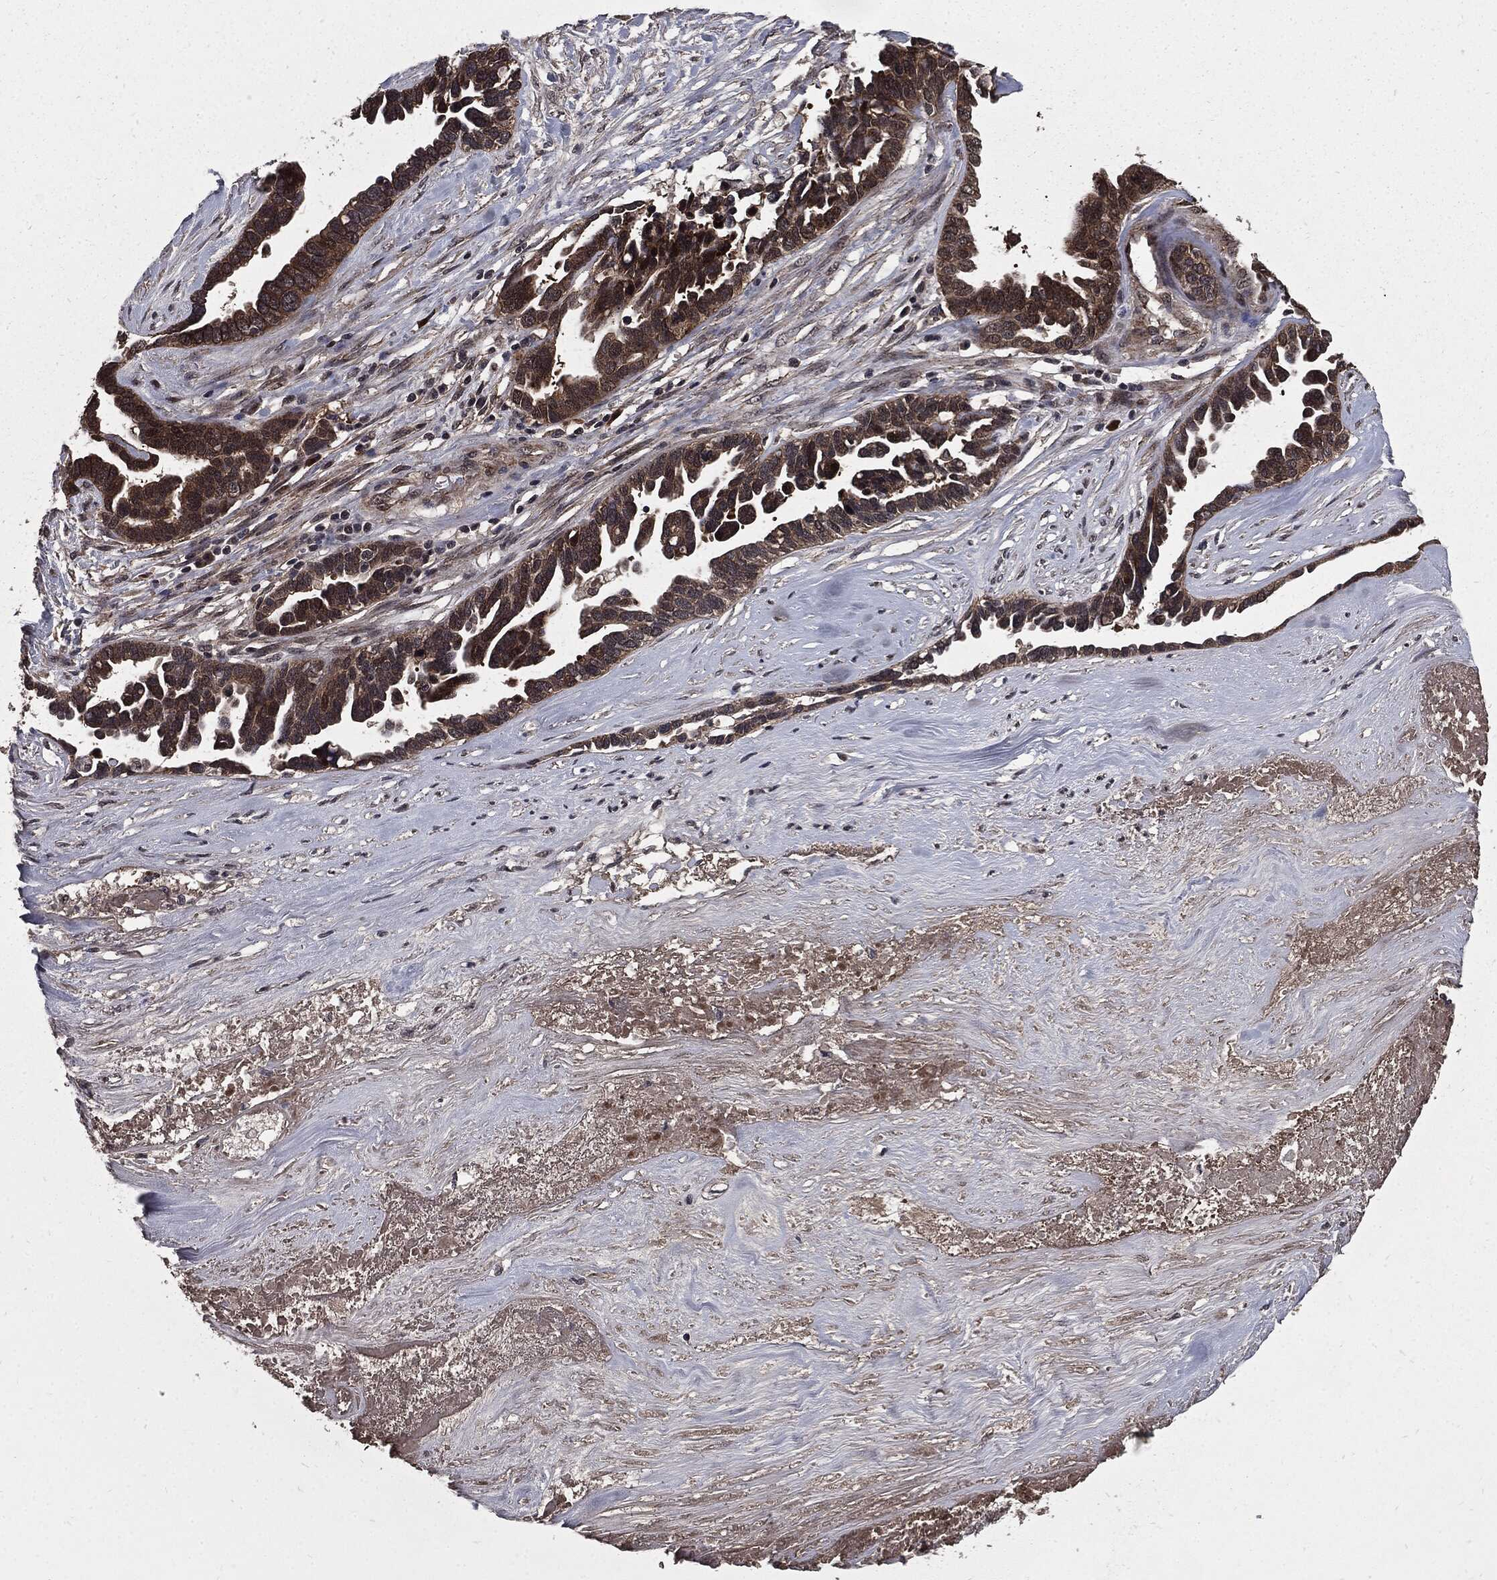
{"staining": {"intensity": "moderate", "quantity": ">75%", "location": "cytoplasmic/membranous"}, "tissue": "ovarian cancer", "cell_type": "Tumor cells", "image_type": "cancer", "snomed": [{"axis": "morphology", "description": "Cystadenocarcinoma, serous, NOS"}, {"axis": "topography", "description": "Ovary"}], "caption": "IHC staining of ovarian cancer (serous cystadenocarcinoma), which displays medium levels of moderate cytoplasmic/membranous expression in approximately >75% of tumor cells indicating moderate cytoplasmic/membranous protein staining. The staining was performed using DAB (3,3'-diaminobenzidine) (brown) for protein detection and nuclei were counterstained in hematoxylin (blue).", "gene": "PTPA", "patient": {"sex": "female", "age": 54}}